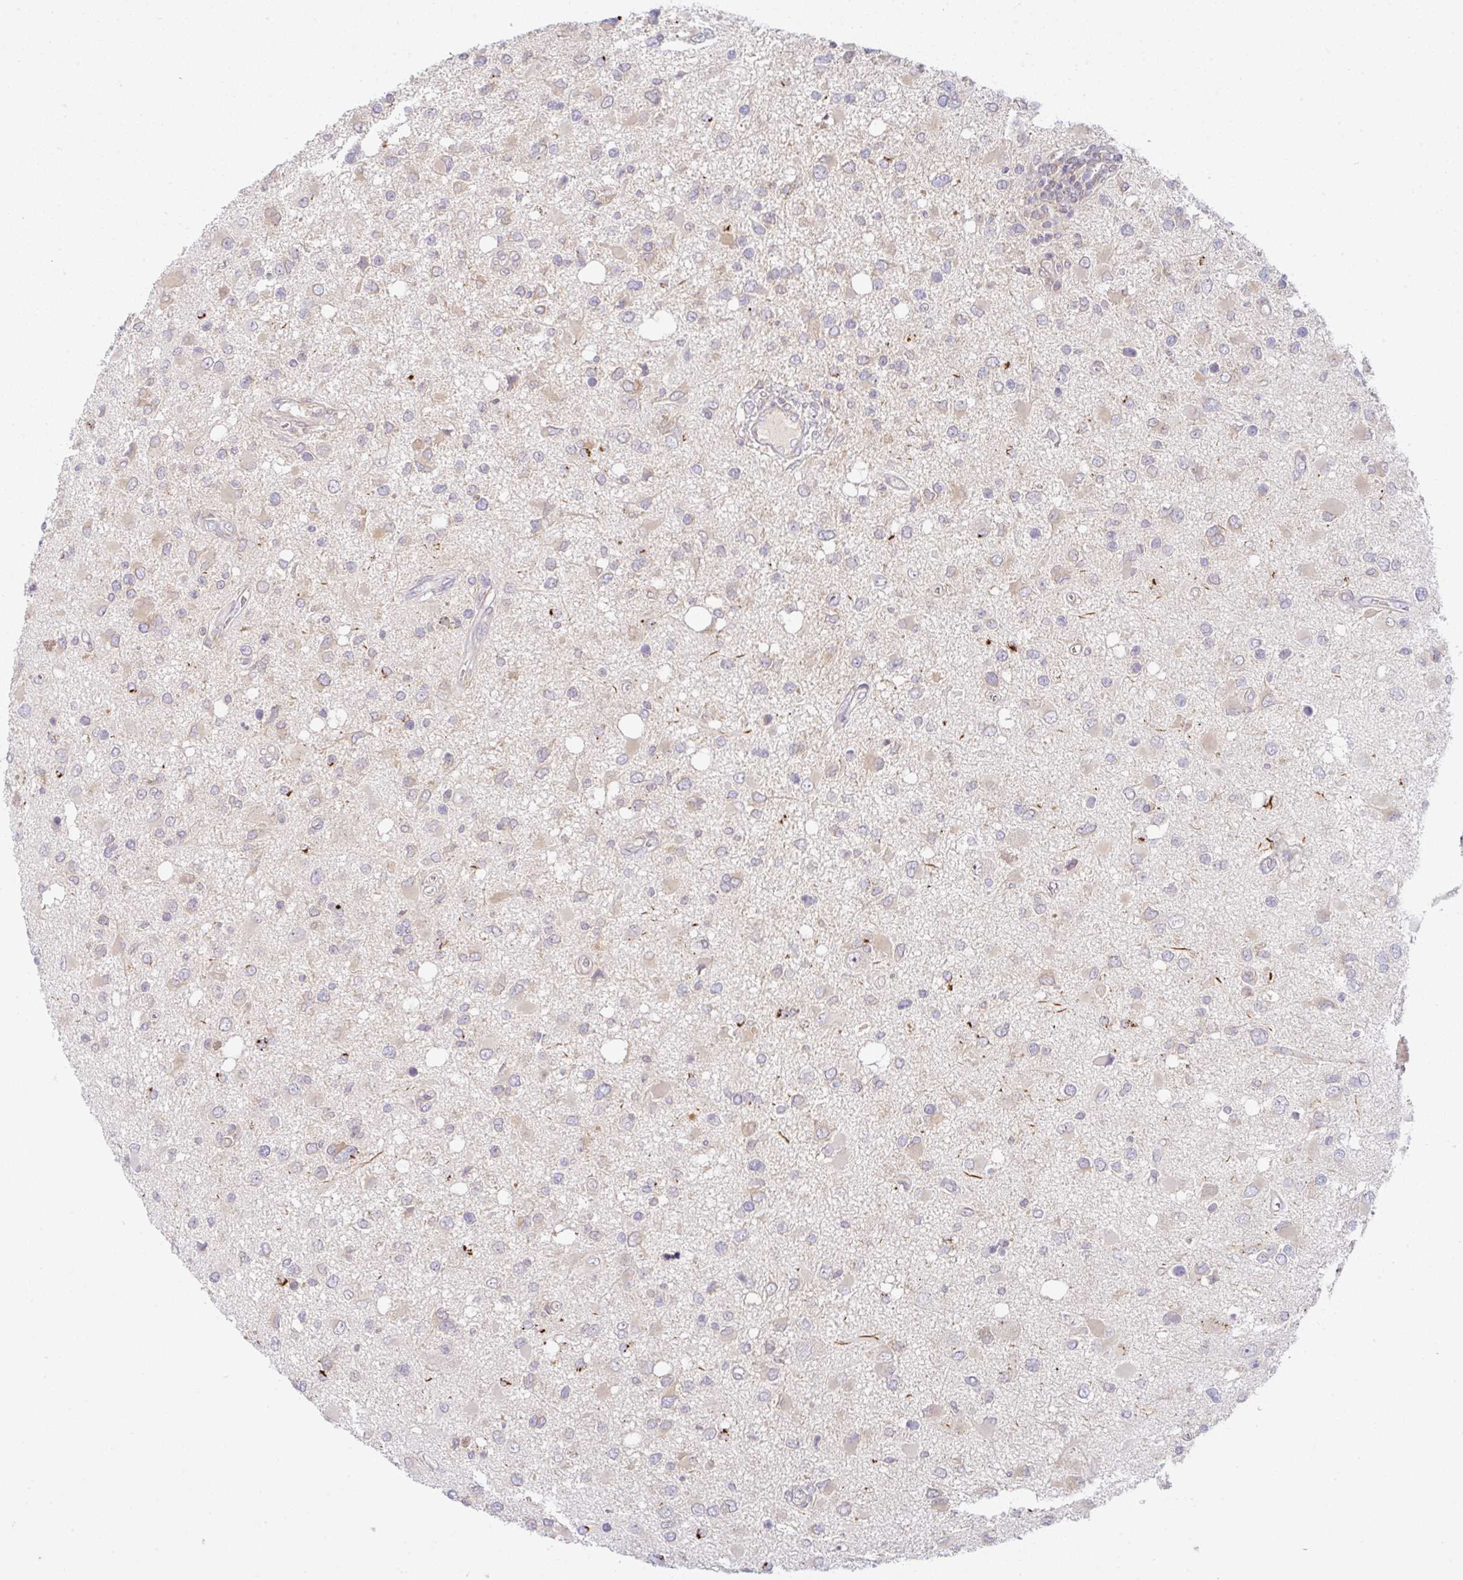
{"staining": {"intensity": "weak", "quantity": "<25%", "location": "cytoplasmic/membranous"}, "tissue": "glioma", "cell_type": "Tumor cells", "image_type": "cancer", "snomed": [{"axis": "morphology", "description": "Glioma, malignant, High grade"}, {"axis": "topography", "description": "Brain"}], "caption": "Immunohistochemical staining of glioma demonstrates no significant expression in tumor cells.", "gene": "DERL2", "patient": {"sex": "male", "age": 53}}